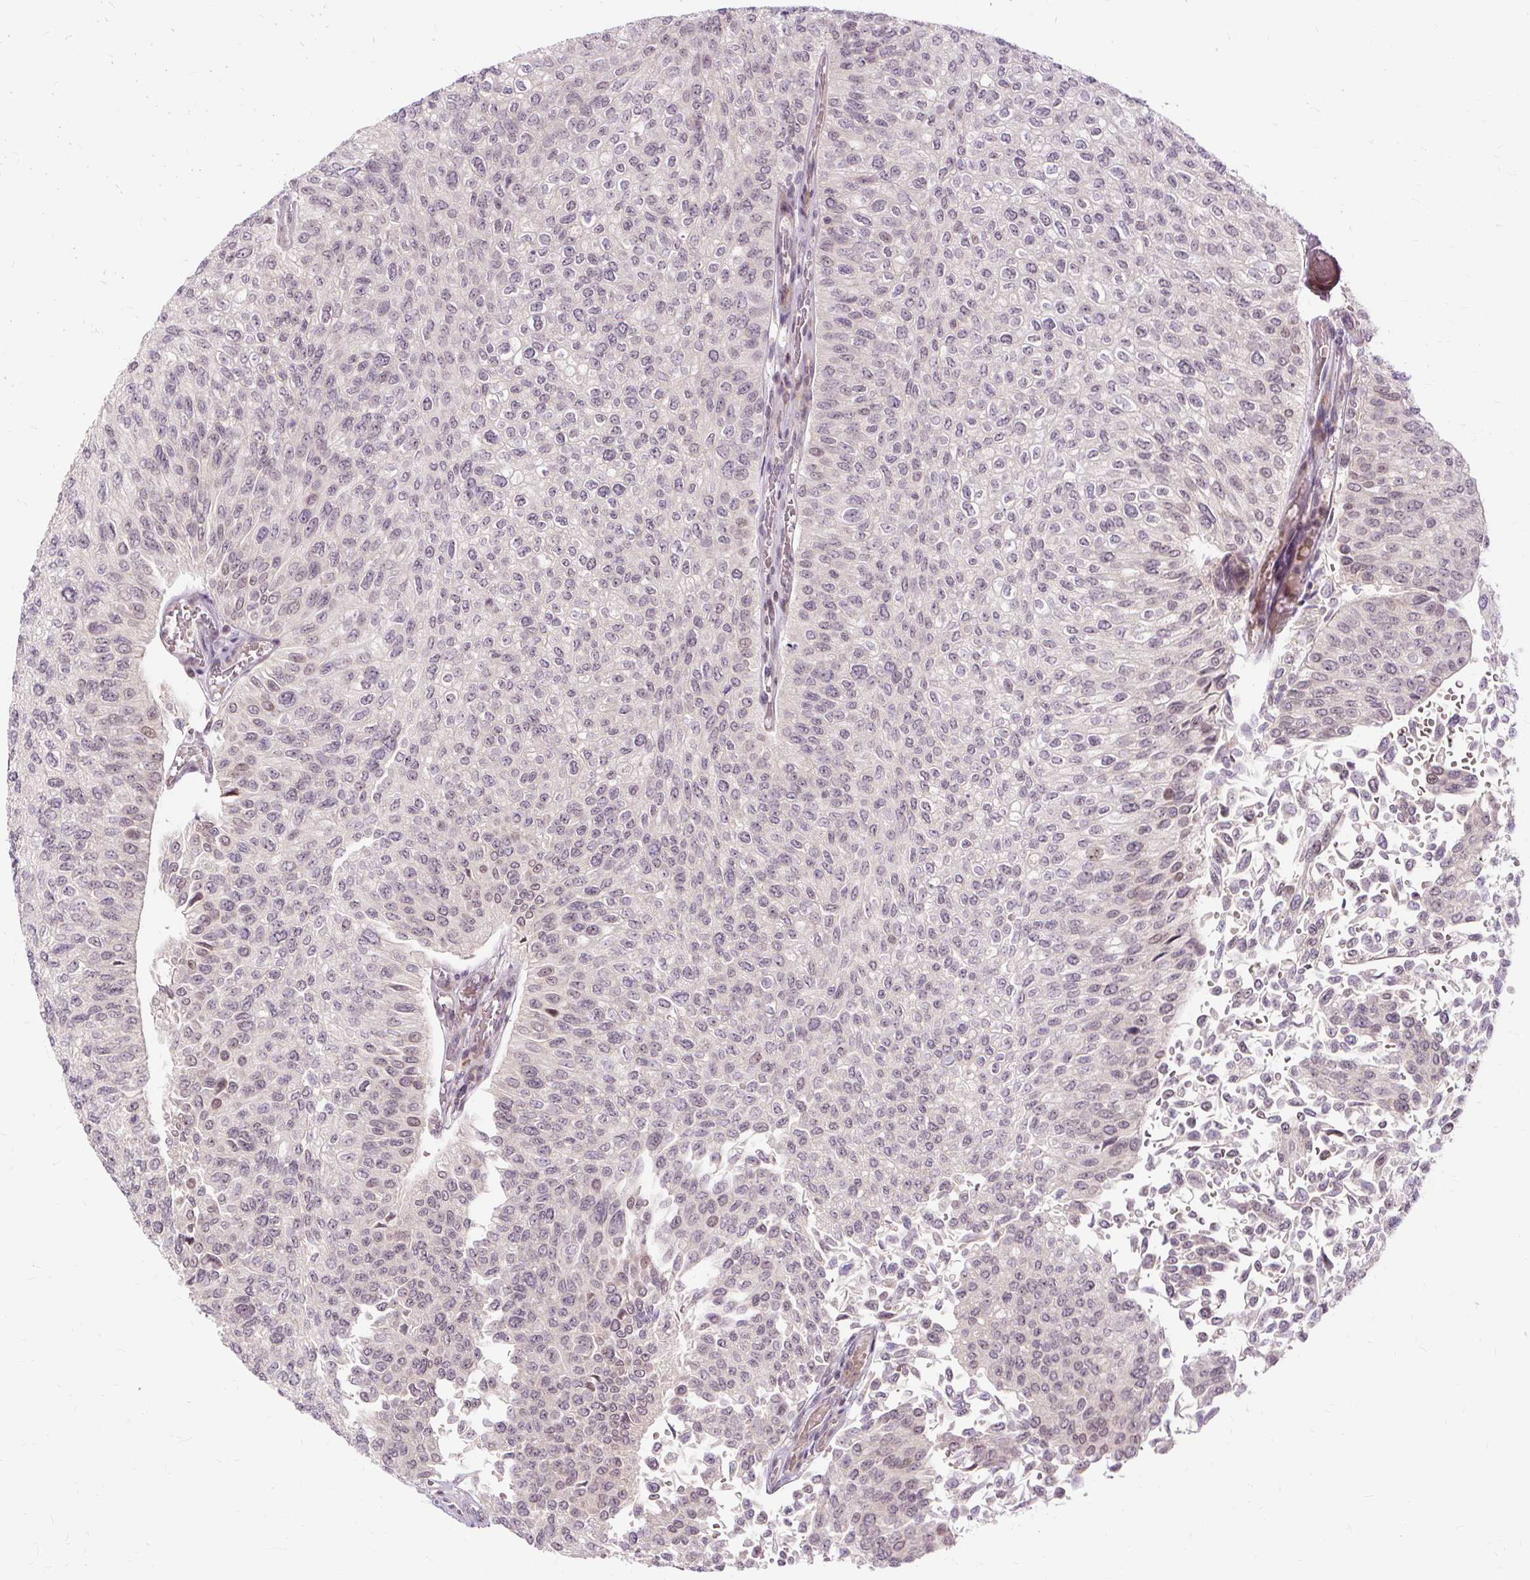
{"staining": {"intensity": "weak", "quantity": "<25%", "location": "nuclear"}, "tissue": "urothelial cancer", "cell_type": "Tumor cells", "image_type": "cancer", "snomed": [{"axis": "morphology", "description": "Urothelial carcinoma, NOS"}, {"axis": "topography", "description": "Urinary bladder"}], "caption": "An immunohistochemistry (IHC) histopathology image of transitional cell carcinoma is shown. There is no staining in tumor cells of transitional cell carcinoma.", "gene": "MMACHC", "patient": {"sex": "male", "age": 59}}